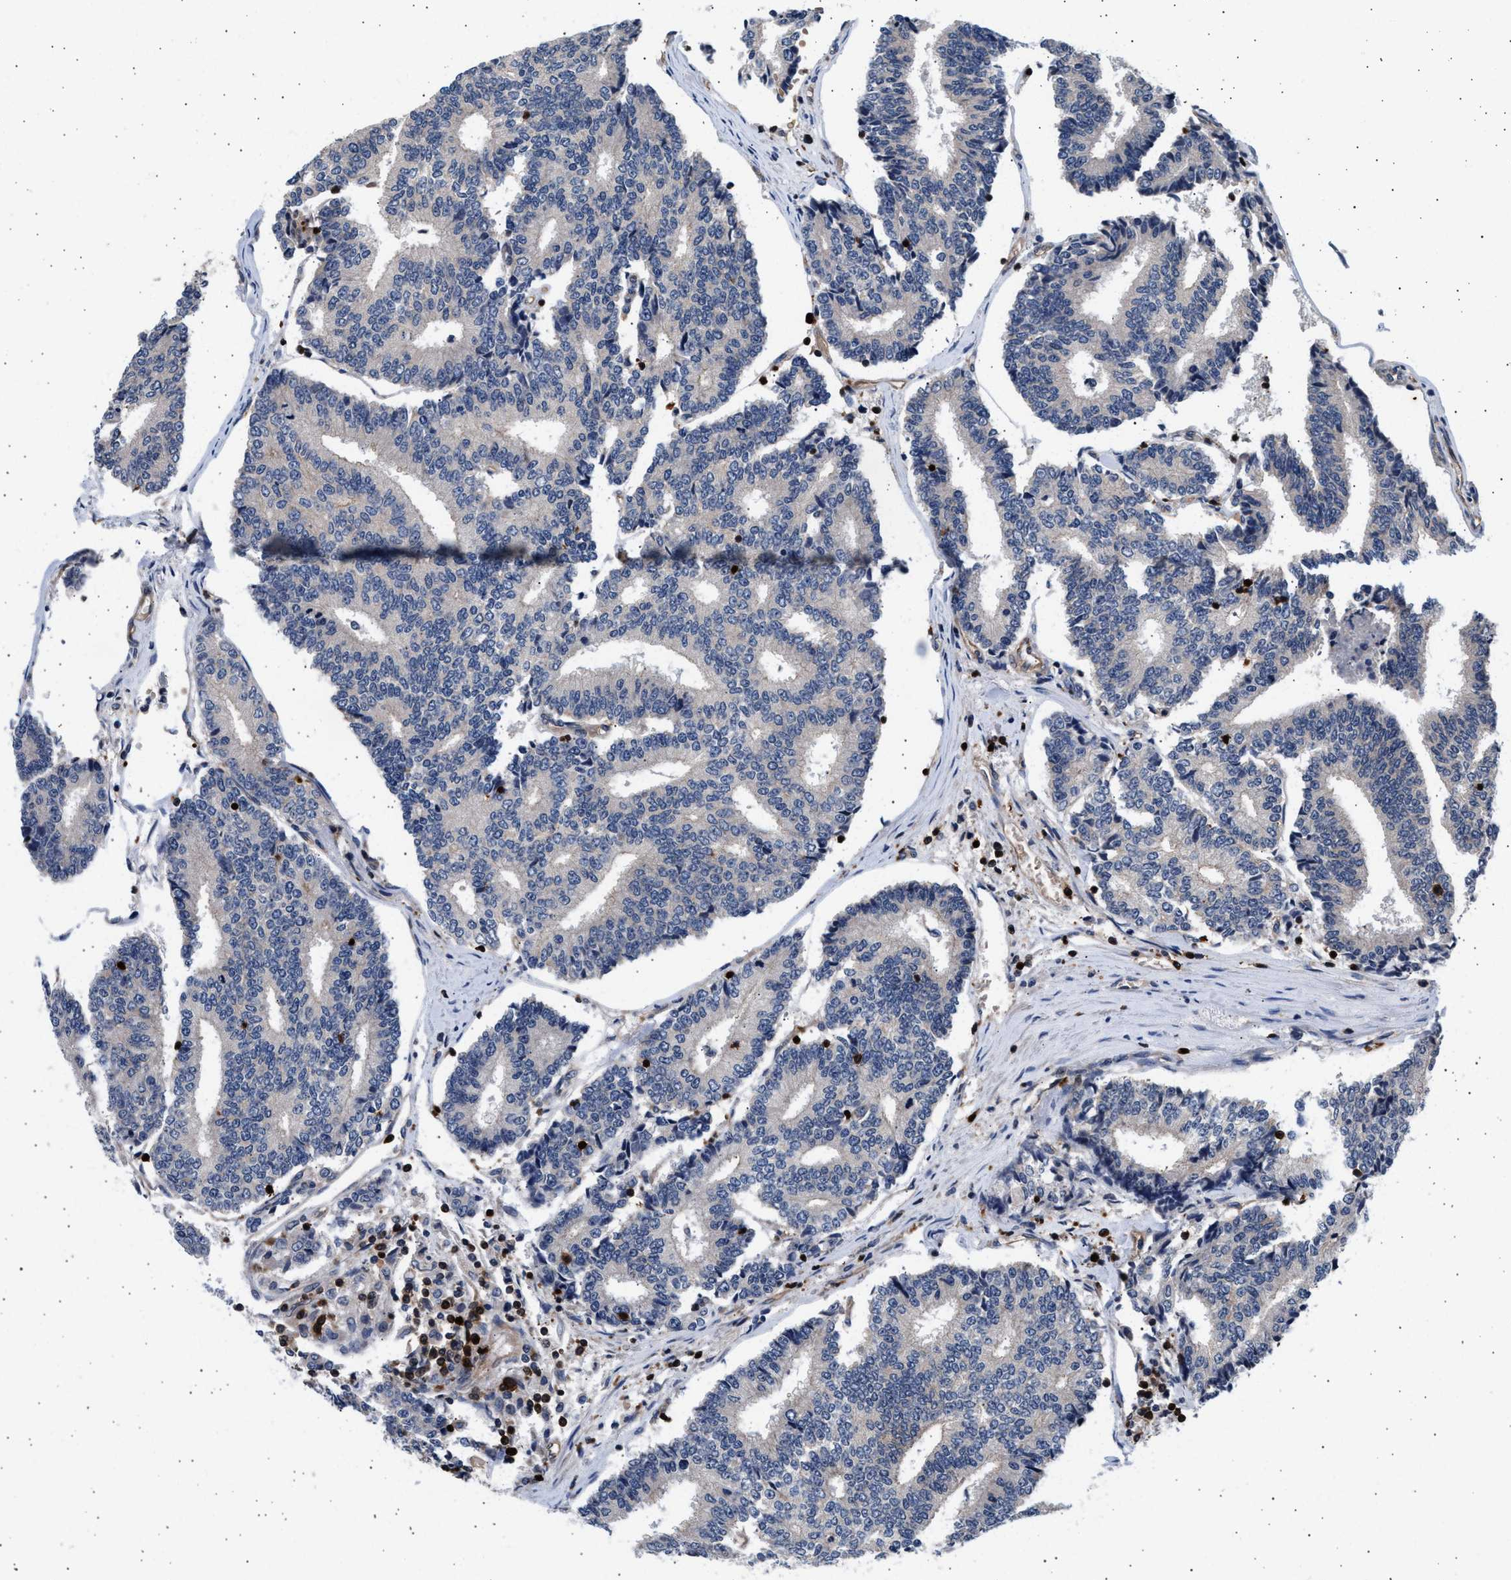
{"staining": {"intensity": "negative", "quantity": "none", "location": "none"}, "tissue": "prostate cancer", "cell_type": "Tumor cells", "image_type": "cancer", "snomed": [{"axis": "morphology", "description": "Normal tissue, NOS"}, {"axis": "morphology", "description": "Adenocarcinoma, High grade"}, {"axis": "topography", "description": "Prostate"}, {"axis": "topography", "description": "Seminal veicle"}], "caption": "High power microscopy histopathology image of an immunohistochemistry image of prostate high-grade adenocarcinoma, revealing no significant staining in tumor cells. (Brightfield microscopy of DAB (3,3'-diaminobenzidine) IHC at high magnification).", "gene": "GRAP2", "patient": {"sex": "male", "age": 55}}